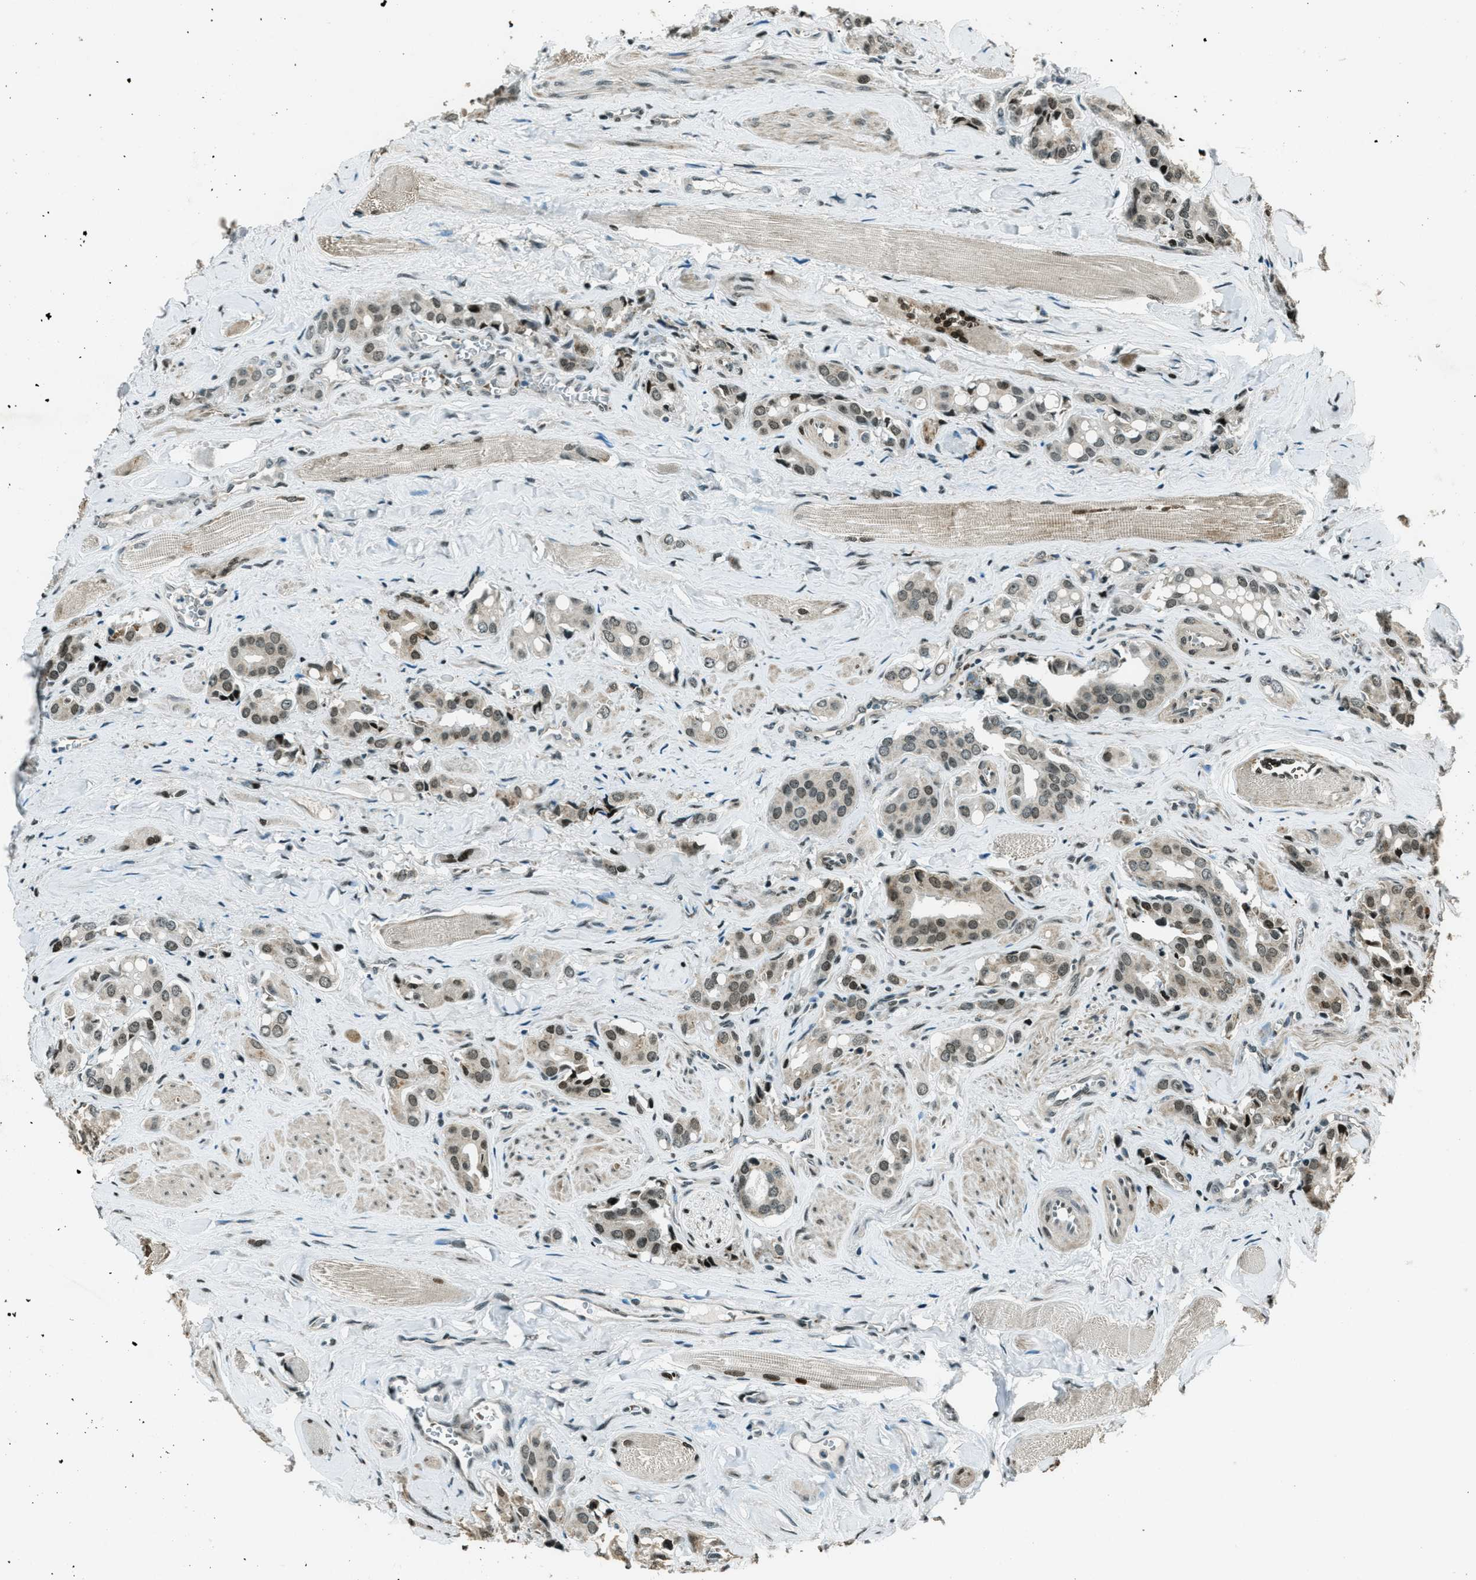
{"staining": {"intensity": "weak", "quantity": "25%-75%", "location": "cytoplasmic/membranous,nuclear"}, "tissue": "prostate cancer", "cell_type": "Tumor cells", "image_type": "cancer", "snomed": [{"axis": "morphology", "description": "Adenocarcinoma, High grade"}, {"axis": "topography", "description": "Prostate"}], "caption": "There is low levels of weak cytoplasmic/membranous and nuclear positivity in tumor cells of prostate cancer, as demonstrated by immunohistochemical staining (brown color).", "gene": "TARDBP", "patient": {"sex": "male", "age": 52}}